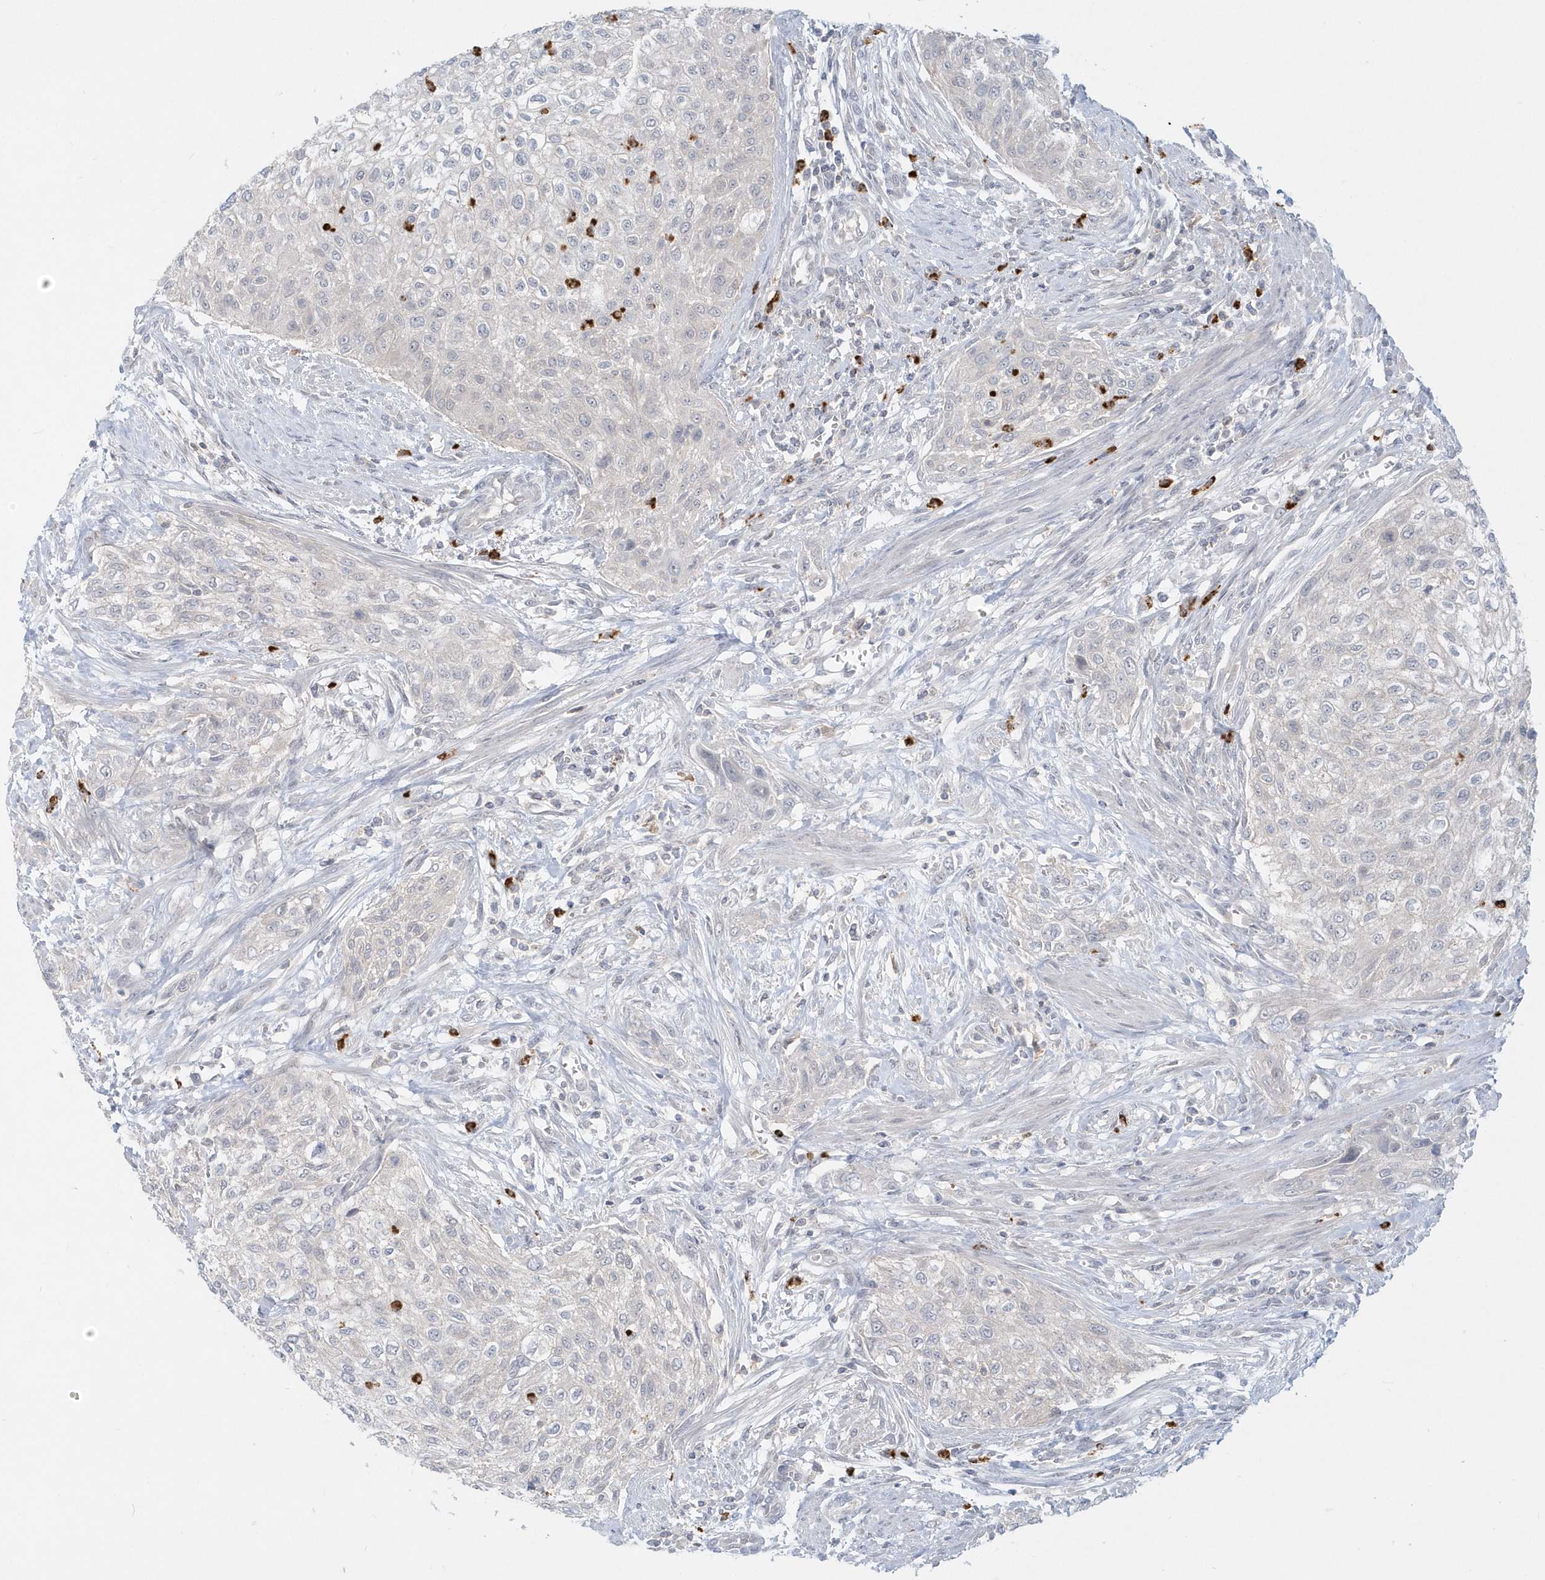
{"staining": {"intensity": "negative", "quantity": "none", "location": "none"}, "tissue": "urothelial cancer", "cell_type": "Tumor cells", "image_type": "cancer", "snomed": [{"axis": "morphology", "description": "Urothelial carcinoma, High grade"}, {"axis": "topography", "description": "Urinary bladder"}], "caption": "Protein analysis of urothelial carcinoma (high-grade) demonstrates no significant staining in tumor cells.", "gene": "RNF7", "patient": {"sex": "male", "age": 35}}